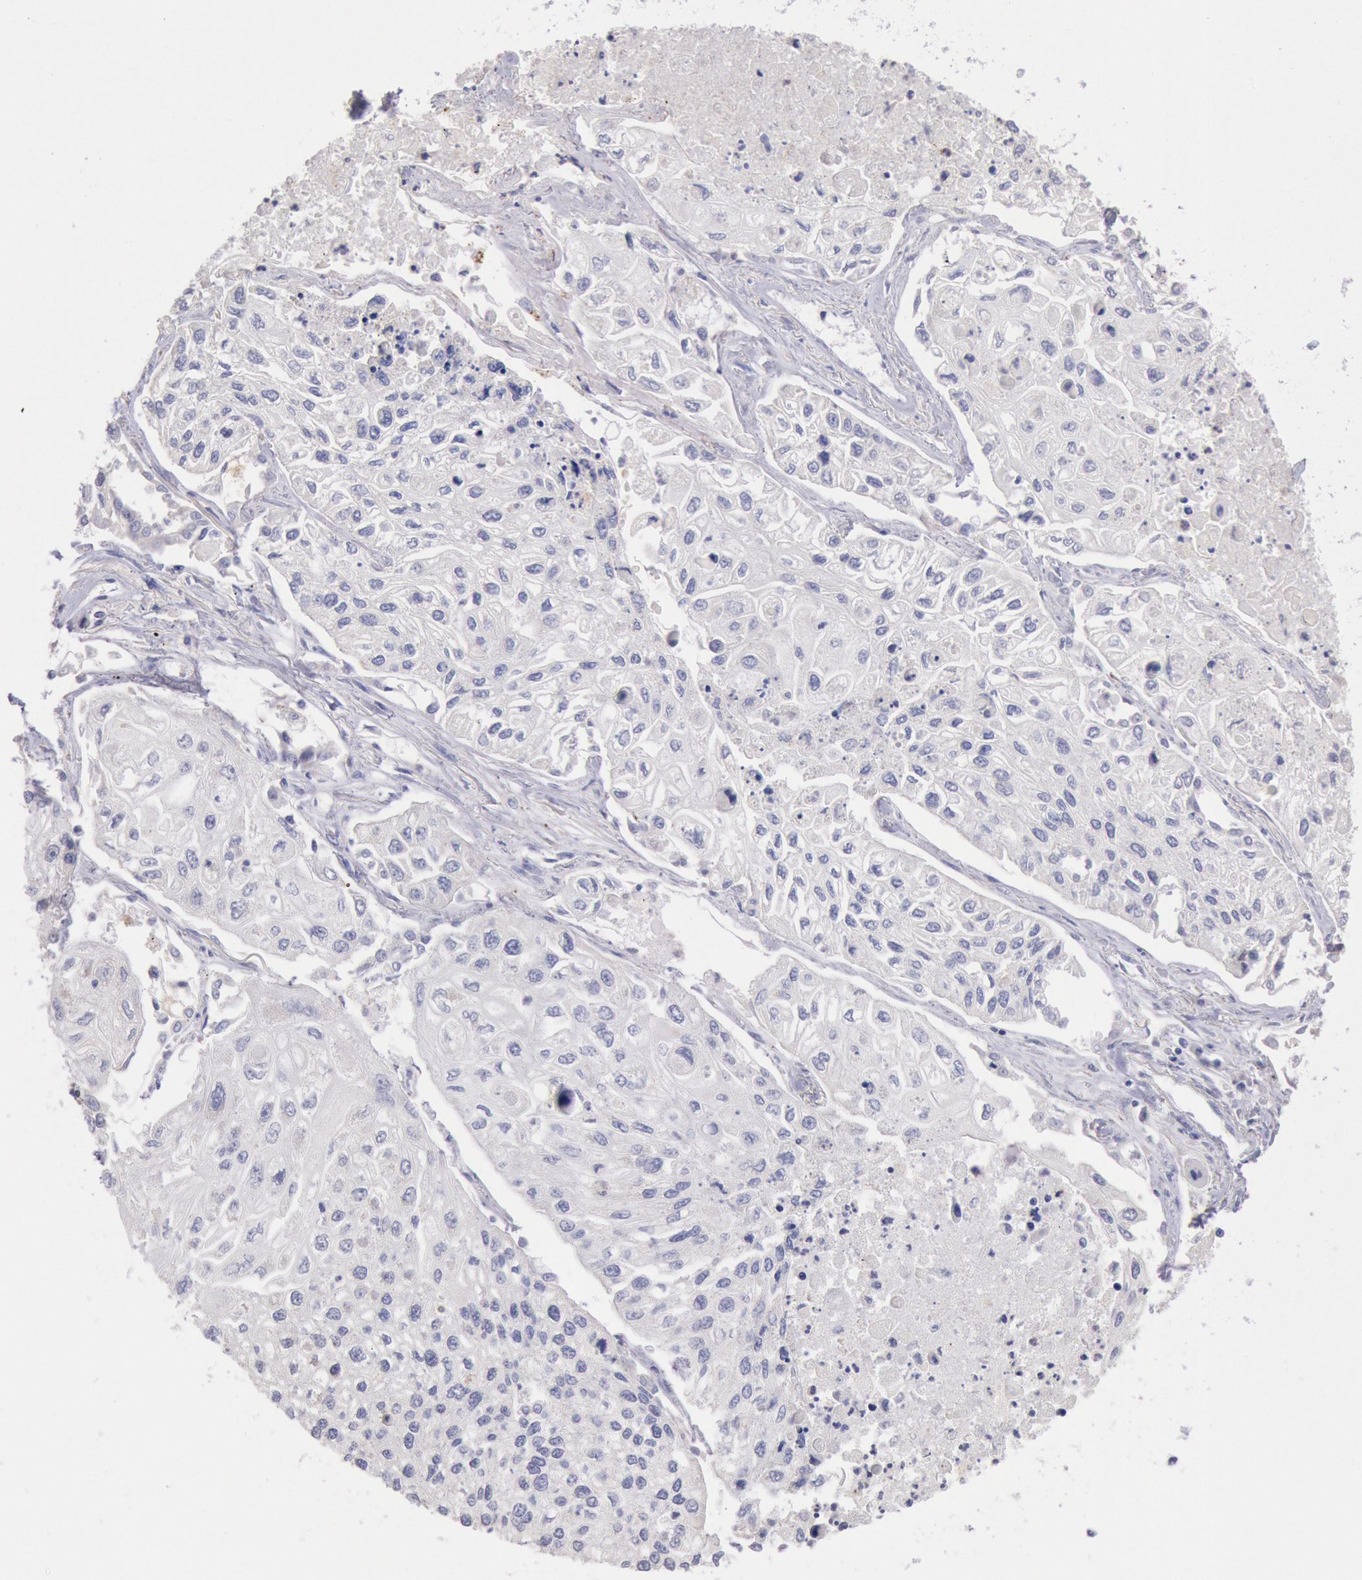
{"staining": {"intensity": "negative", "quantity": "none", "location": "none"}, "tissue": "lung cancer", "cell_type": "Tumor cells", "image_type": "cancer", "snomed": [{"axis": "morphology", "description": "Squamous cell carcinoma, NOS"}, {"axis": "topography", "description": "Lung"}], "caption": "There is no significant staining in tumor cells of squamous cell carcinoma (lung).", "gene": "GAL3ST1", "patient": {"sex": "male", "age": 75}}